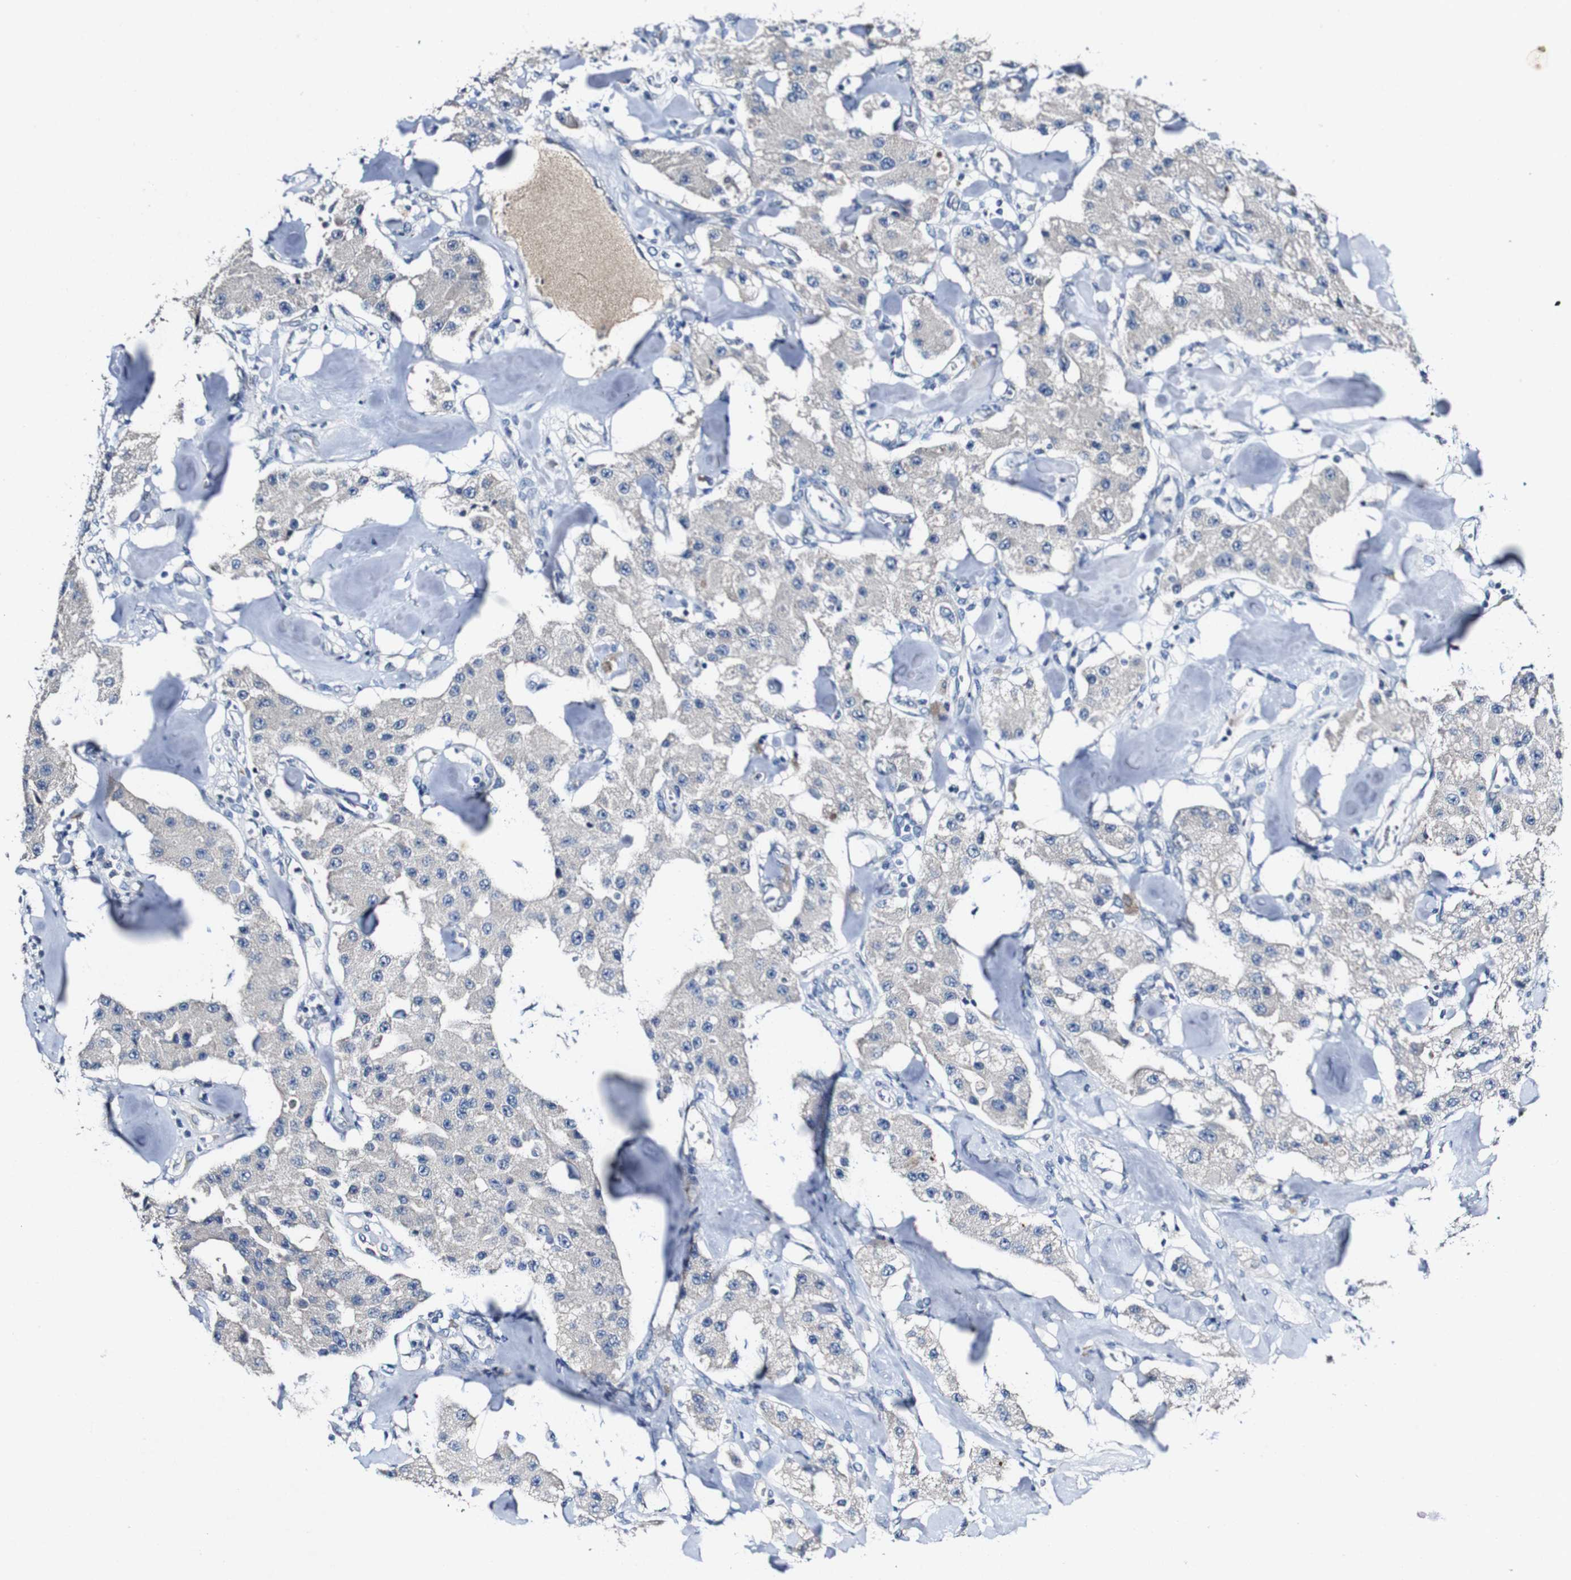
{"staining": {"intensity": "negative", "quantity": "none", "location": "none"}, "tissue": "carcinoid", "cell_type": "Tumor cells", "image_type": "cancer", "snomed": [{"axis": "morphology", "description": "Carcinoid, malignant, NOS"}, {"axis": "topography", "description": "Pancreas"}], "caption": "High power microscopy micrograph of an immunohistochemistry (IHC) image of malignant carcinoid, revealing no significant staining in tumor cells. (DAB immunohistochemistry with hematoxylin counter stain).", "gene": "GRAMD1A", "patient": {"sex": "male", "age": 41}}